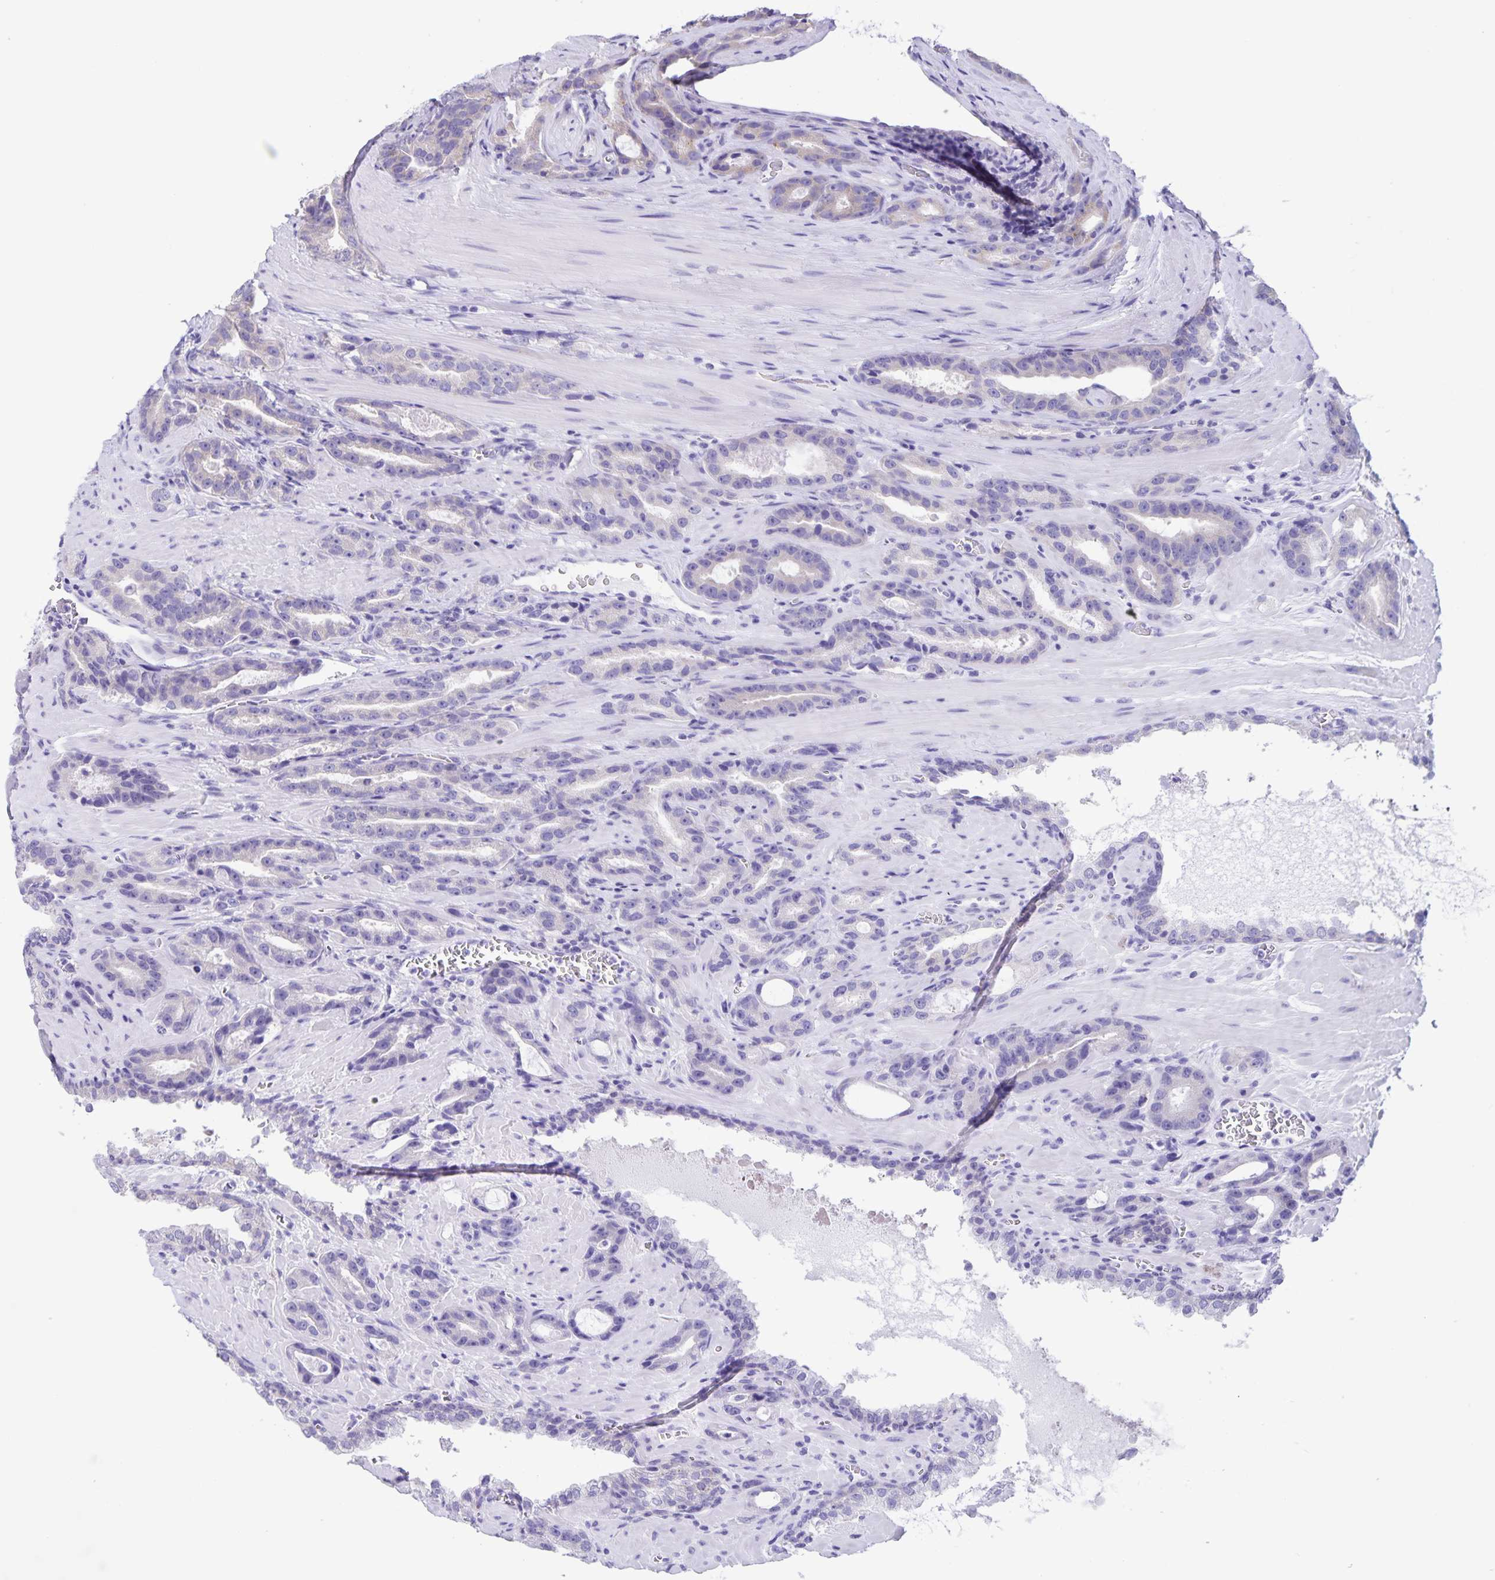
{"staining": {"intensity": "negative", "quantity": "none", "location": "none"}, "tissue": "prostate cancer", "cell_type": "Tumor cells", "image_type": "cancer", "snomed": [{"axis": "morphology", "description": "Adenocarcinoma, High grade"}, {"axis": "topography", "description": "Prostate"}], "caption": "Prostate cancer was stained to show a protein in brown. There is no significant positivity in tumor cells.", "gene": "CAPSL", "patient": {"sex": "male", "age": 65}}